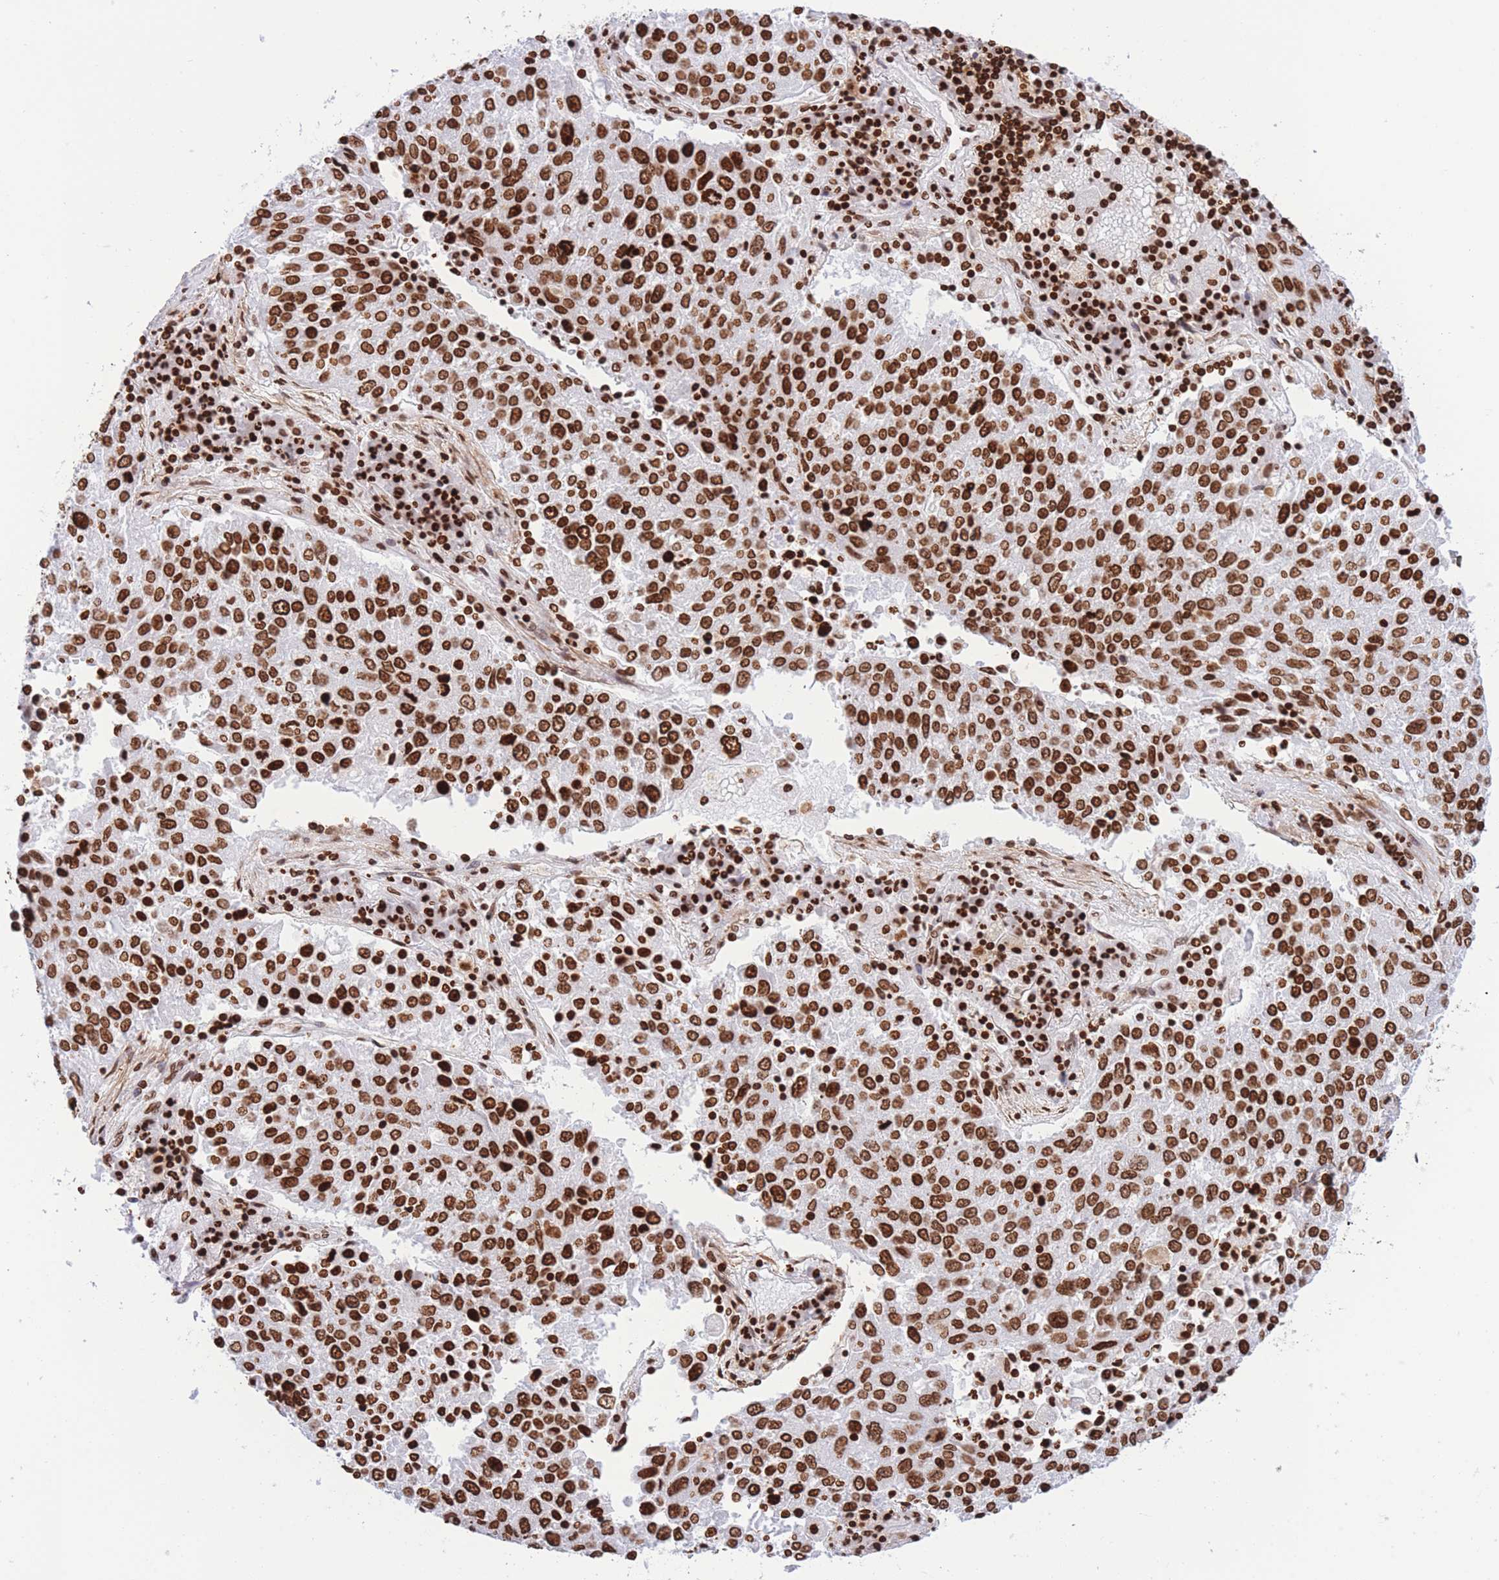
{"staining": {"intensity": "strong", "quantity": ">75%", "location": "nuclear"}, "tissue": "lung cancer", "cell_type": "Tumor cells", "image_type": "cancer", "snomed": [{"axis": "morphology", "description": "Squamous cell carcinoma, NOS"}, {"axis": "topography", "description": "Lung"}], "caption": "A high amount of strong nuclear staining is appreciated in about >75% of tumor cells in squamous cell carcinoma (lung) tissue.", "gene": "H2BC11", "patient": {"sex": "male", "age": 65}}